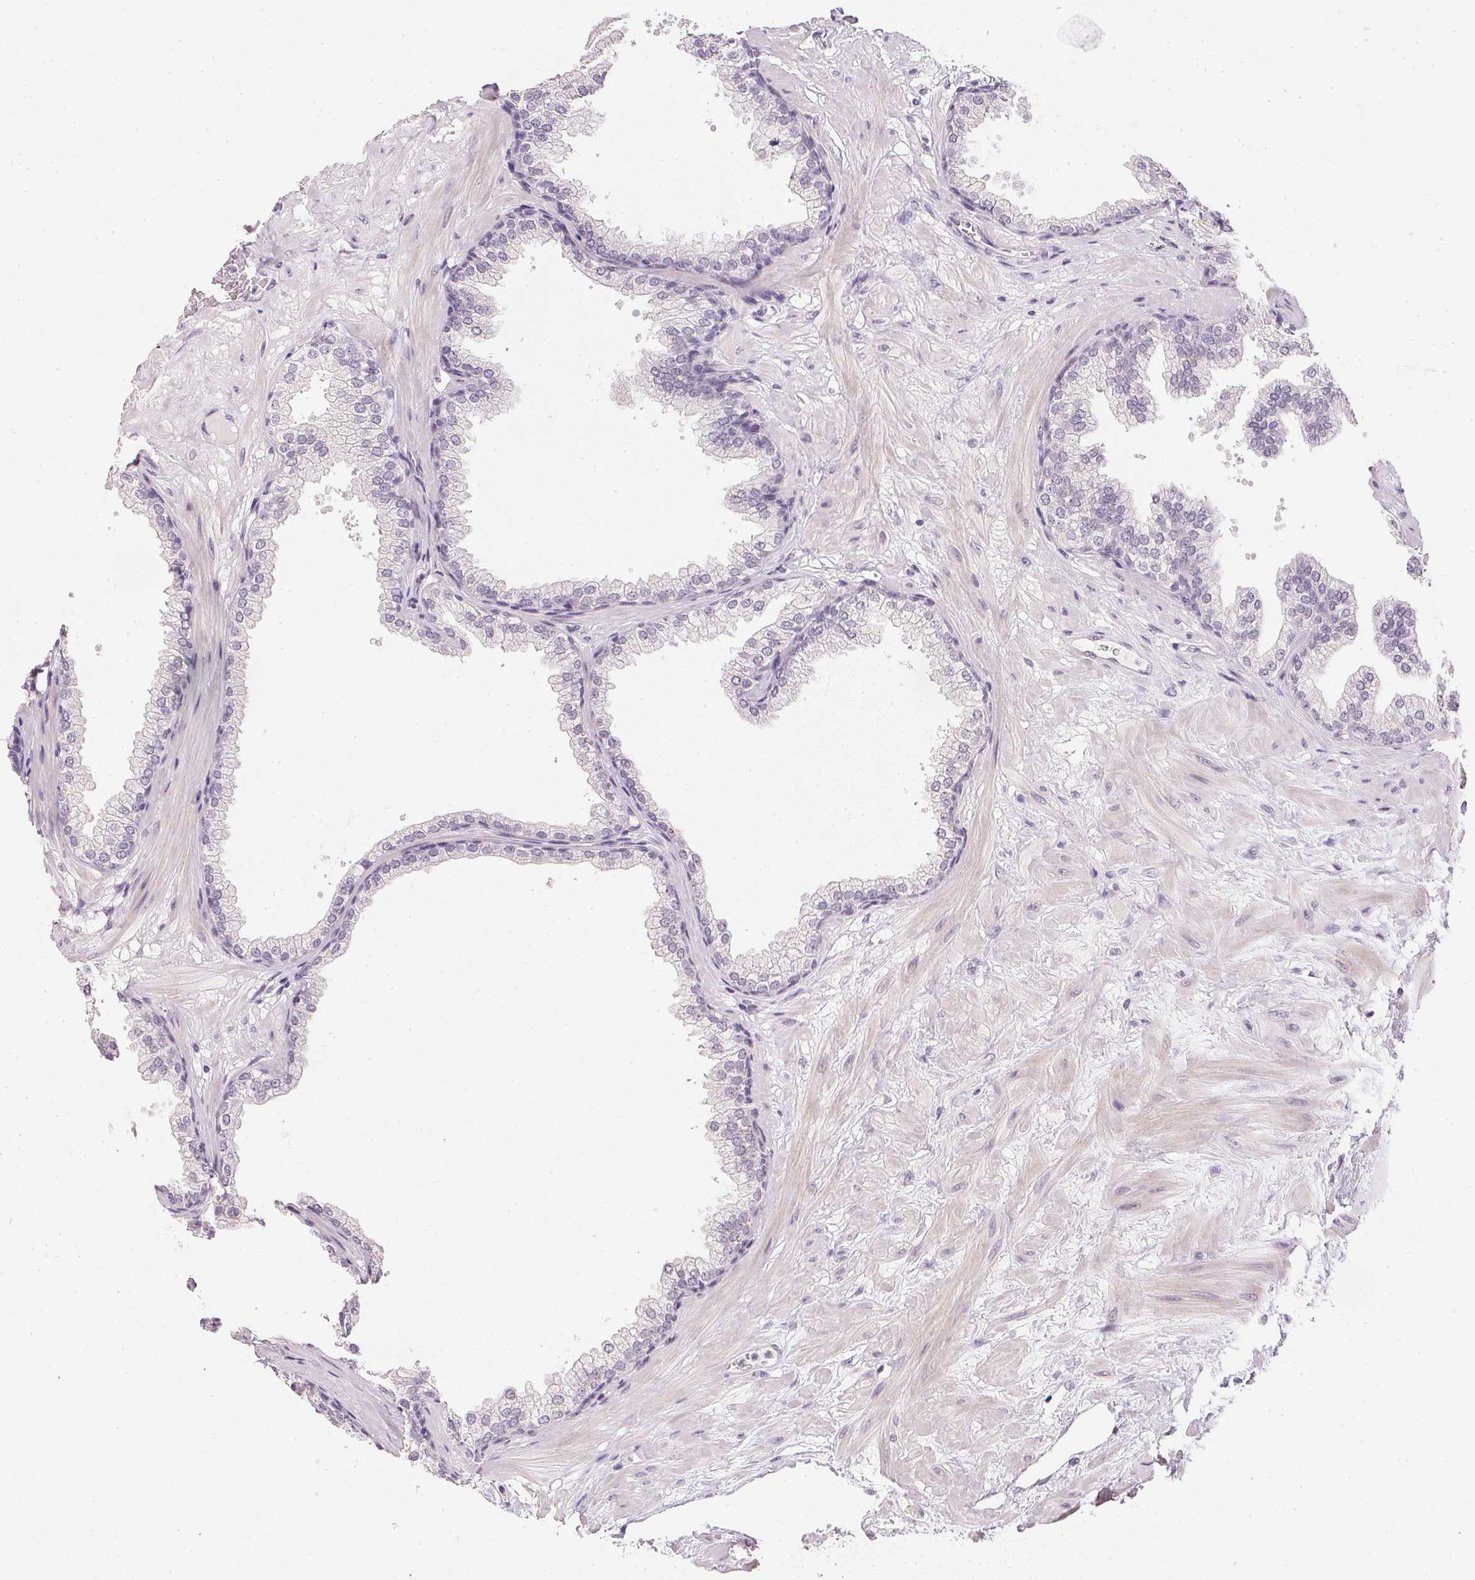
{"staining": {"intensity": "negative", "quantity": "none", "location": "none"}, "tissue": "prostate", "cell_type": "Glandular cells", "image_type": "normal", "snomed": [{"axis": "morphology", "description": "Normal tissue, NOS"}, {"axis": "topography", "description": "Prostate"}], "caption": "This micrograph is of unremarkable prostate stained with IHC to label a protein in brown with the nuclei are counter-stained blue. There is no staining in glandular cells. Brightfield microscopy of immunohistochemistry stained with DAB (brown) and hematoxylin (blue), captured at high magnification.", "gene": "PPY", "patient": {"sex": "male", "age": 37}}